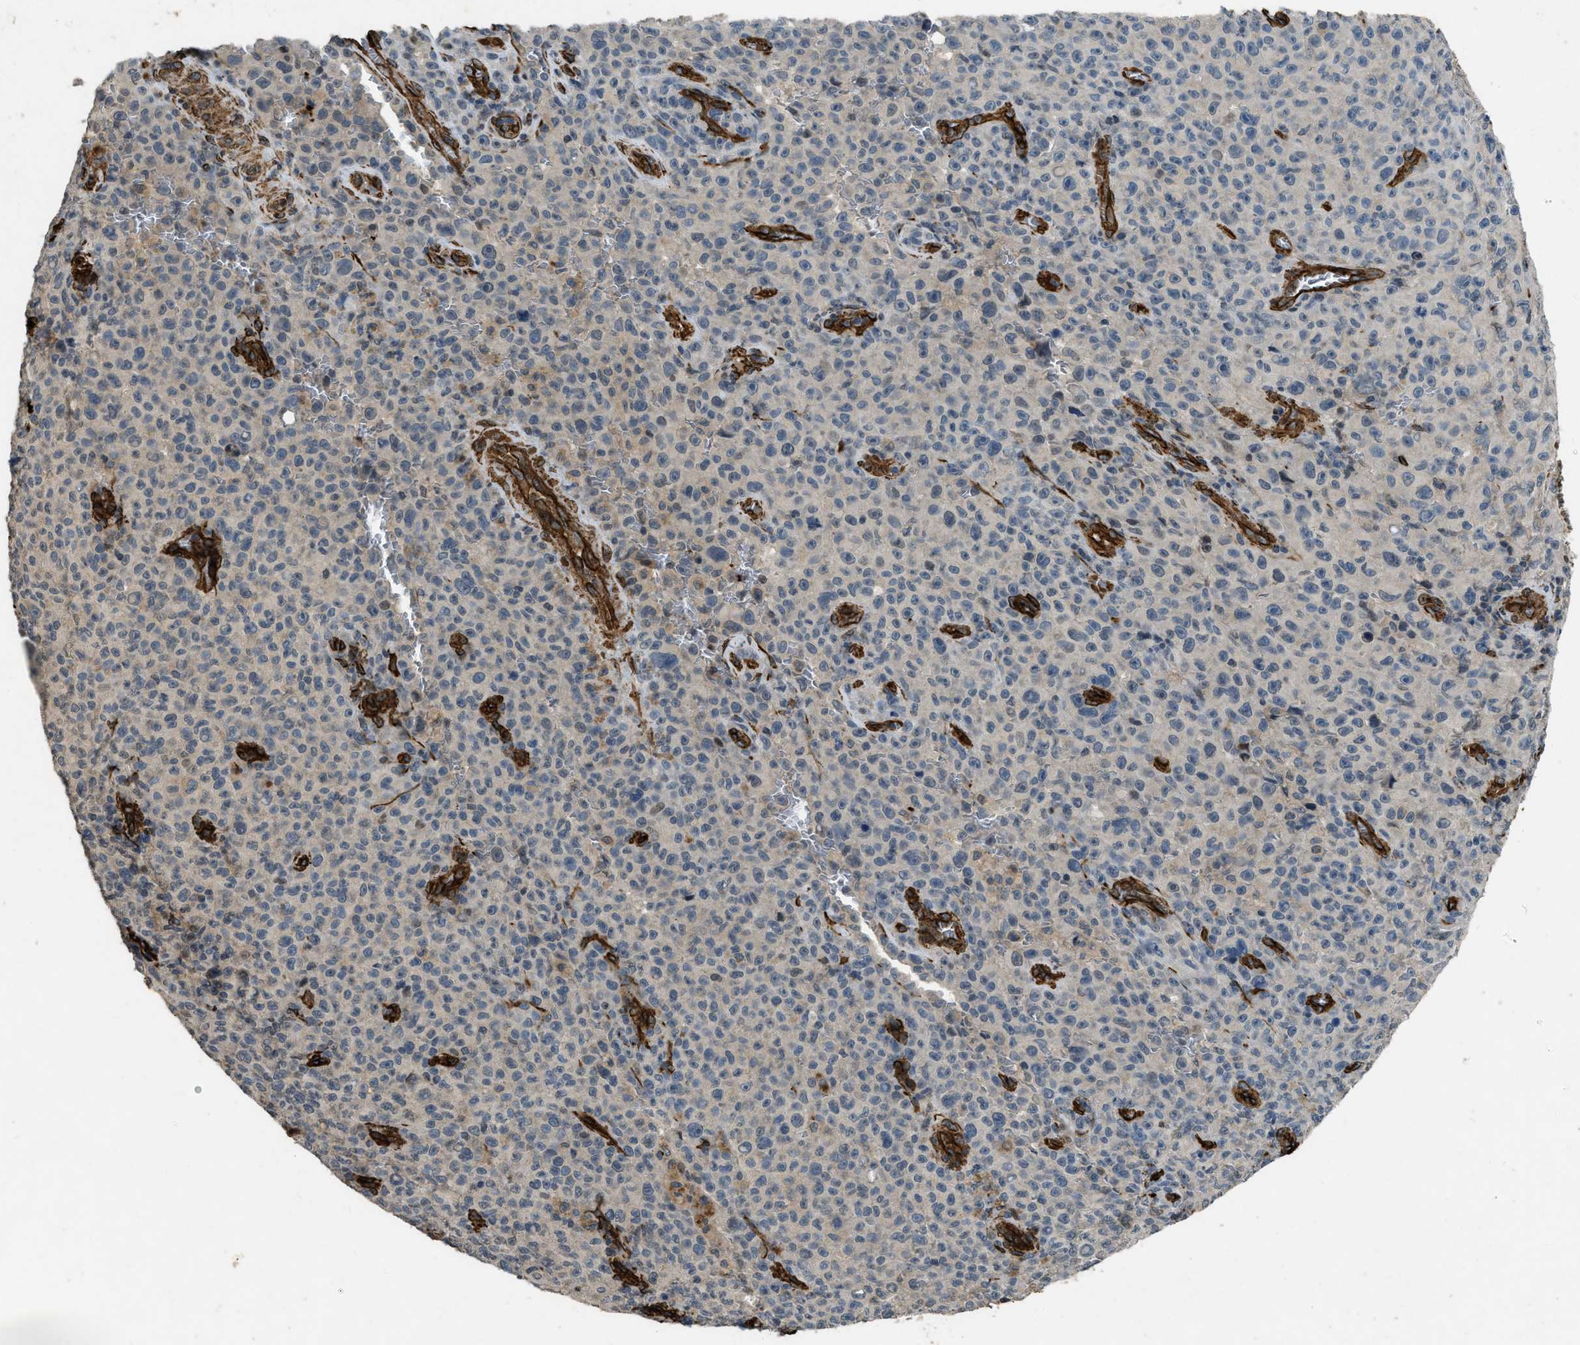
{"staining": {"intensity": "negative", "quantity": "none", "location": "none"}, "tissue": "melanoma", "cell_type": "Tumor cells", "image_type": "cancer", "snomed": [{"axis": "morphology", "description": "Malignant melanoma, NOS"}, {"axis": "topography", "description": "Skin"}], "caption": "Immunohistochemistry of melanoma shows no staining in tumor cells. The staining is performed using DAB (3,3'-diaminobenzidine) brown chromogen with nuclei counter-stained in using hematoxylin.", "gene": "NMB", "patient": {"sex": "female", "age": 82}}